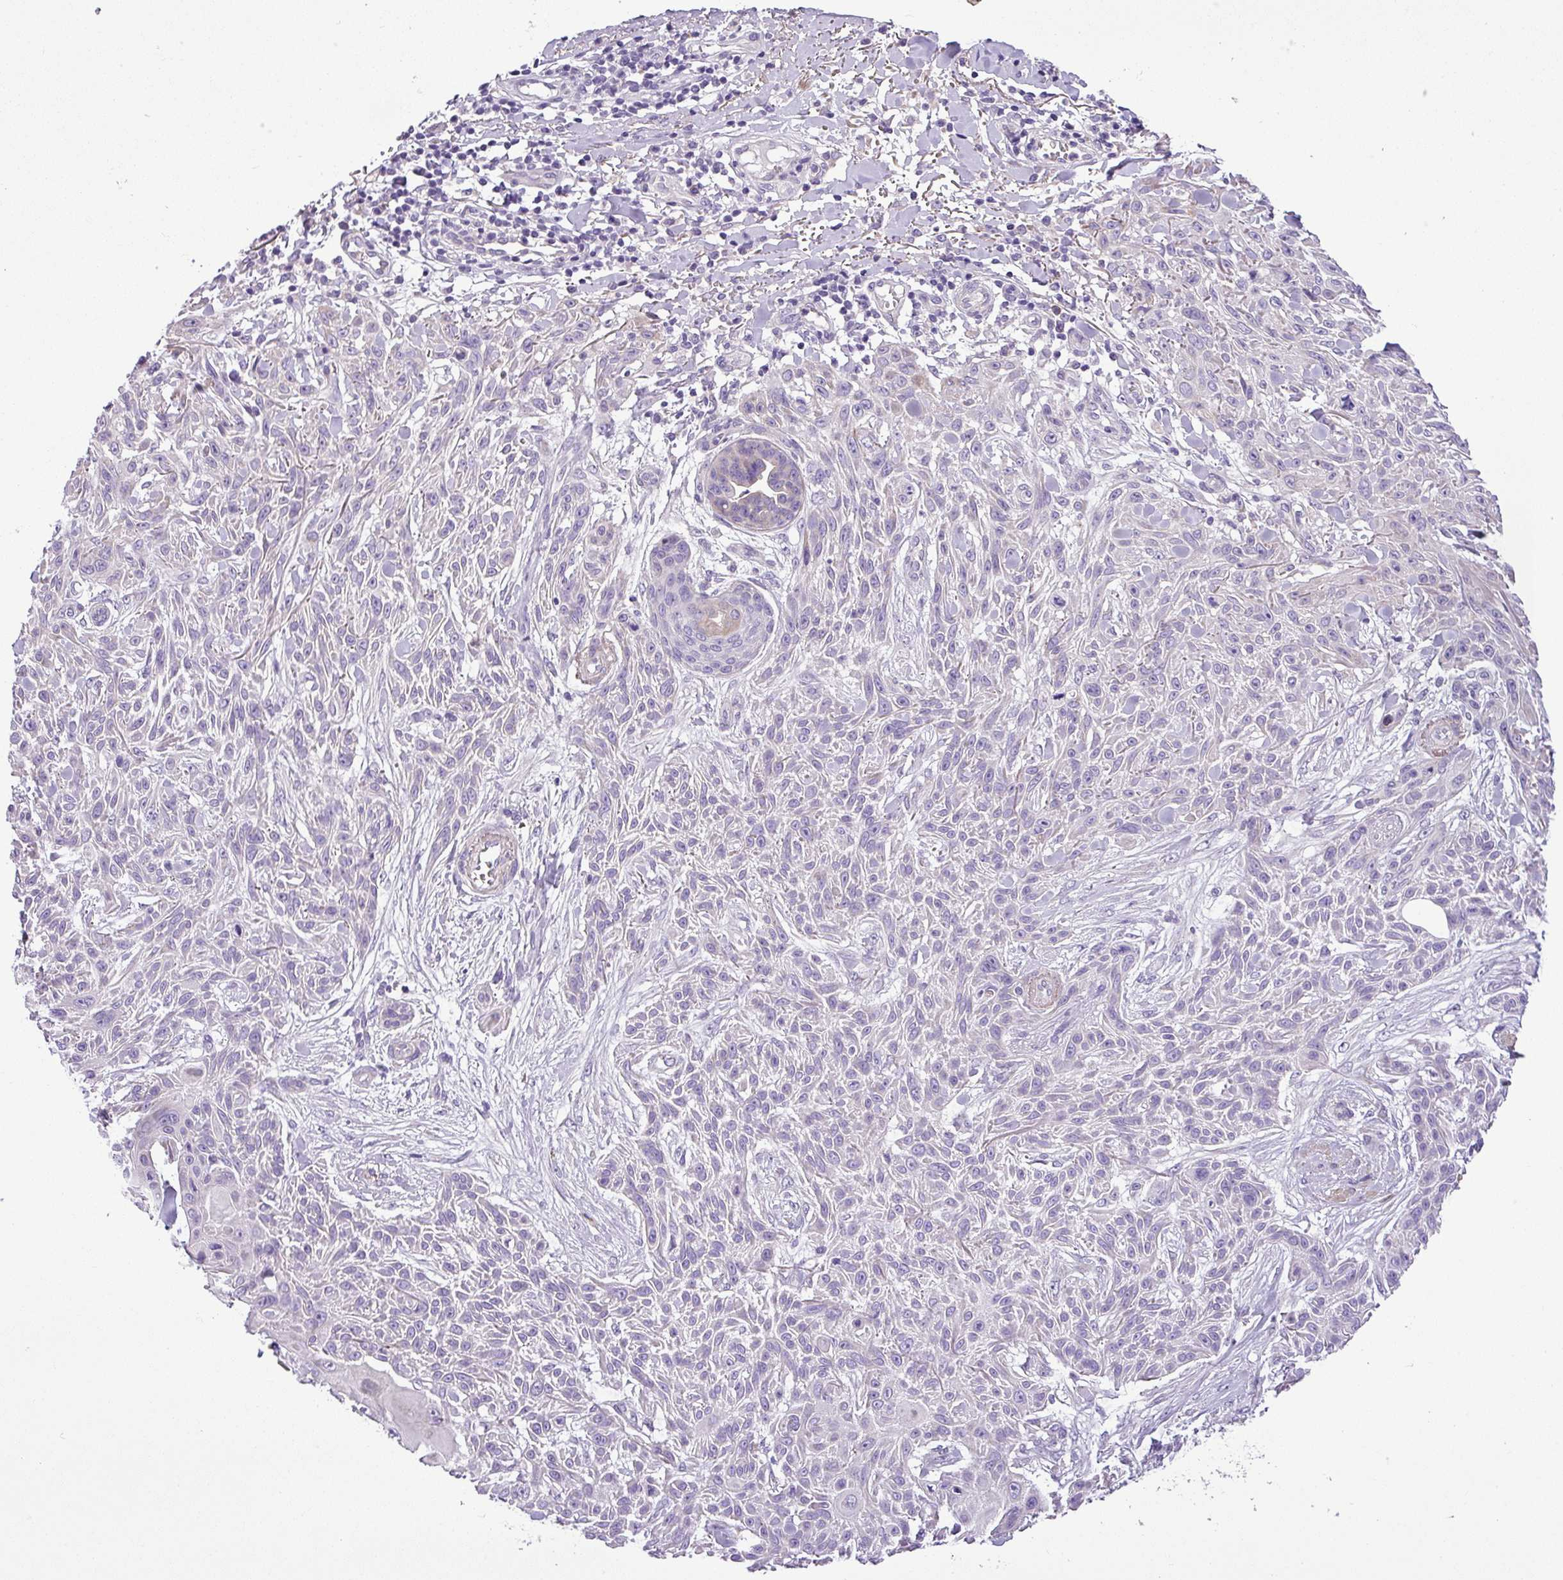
{"staining": {"intensity": "negative", "quantity": "none", "location": "none"}, "tissue": "skin cancer", "cell_type": "Tumor cells", "image_type": "cancer", "snomed": [{"axis": "morphology", "description": "Squamous cell carcinoma, NOS"}, {"axis": "topography", "description": "Skin"}], "caption": "Micrograph shows no protein staining in tumor cells of squamous cell carcinoma (skin) tissue. (DAB immunohistochemistry (IHC) visualized using brightfield microscopy, high magnification).", "gene": "MOCS3", "patient": {"sex": "male", "age": 86}}